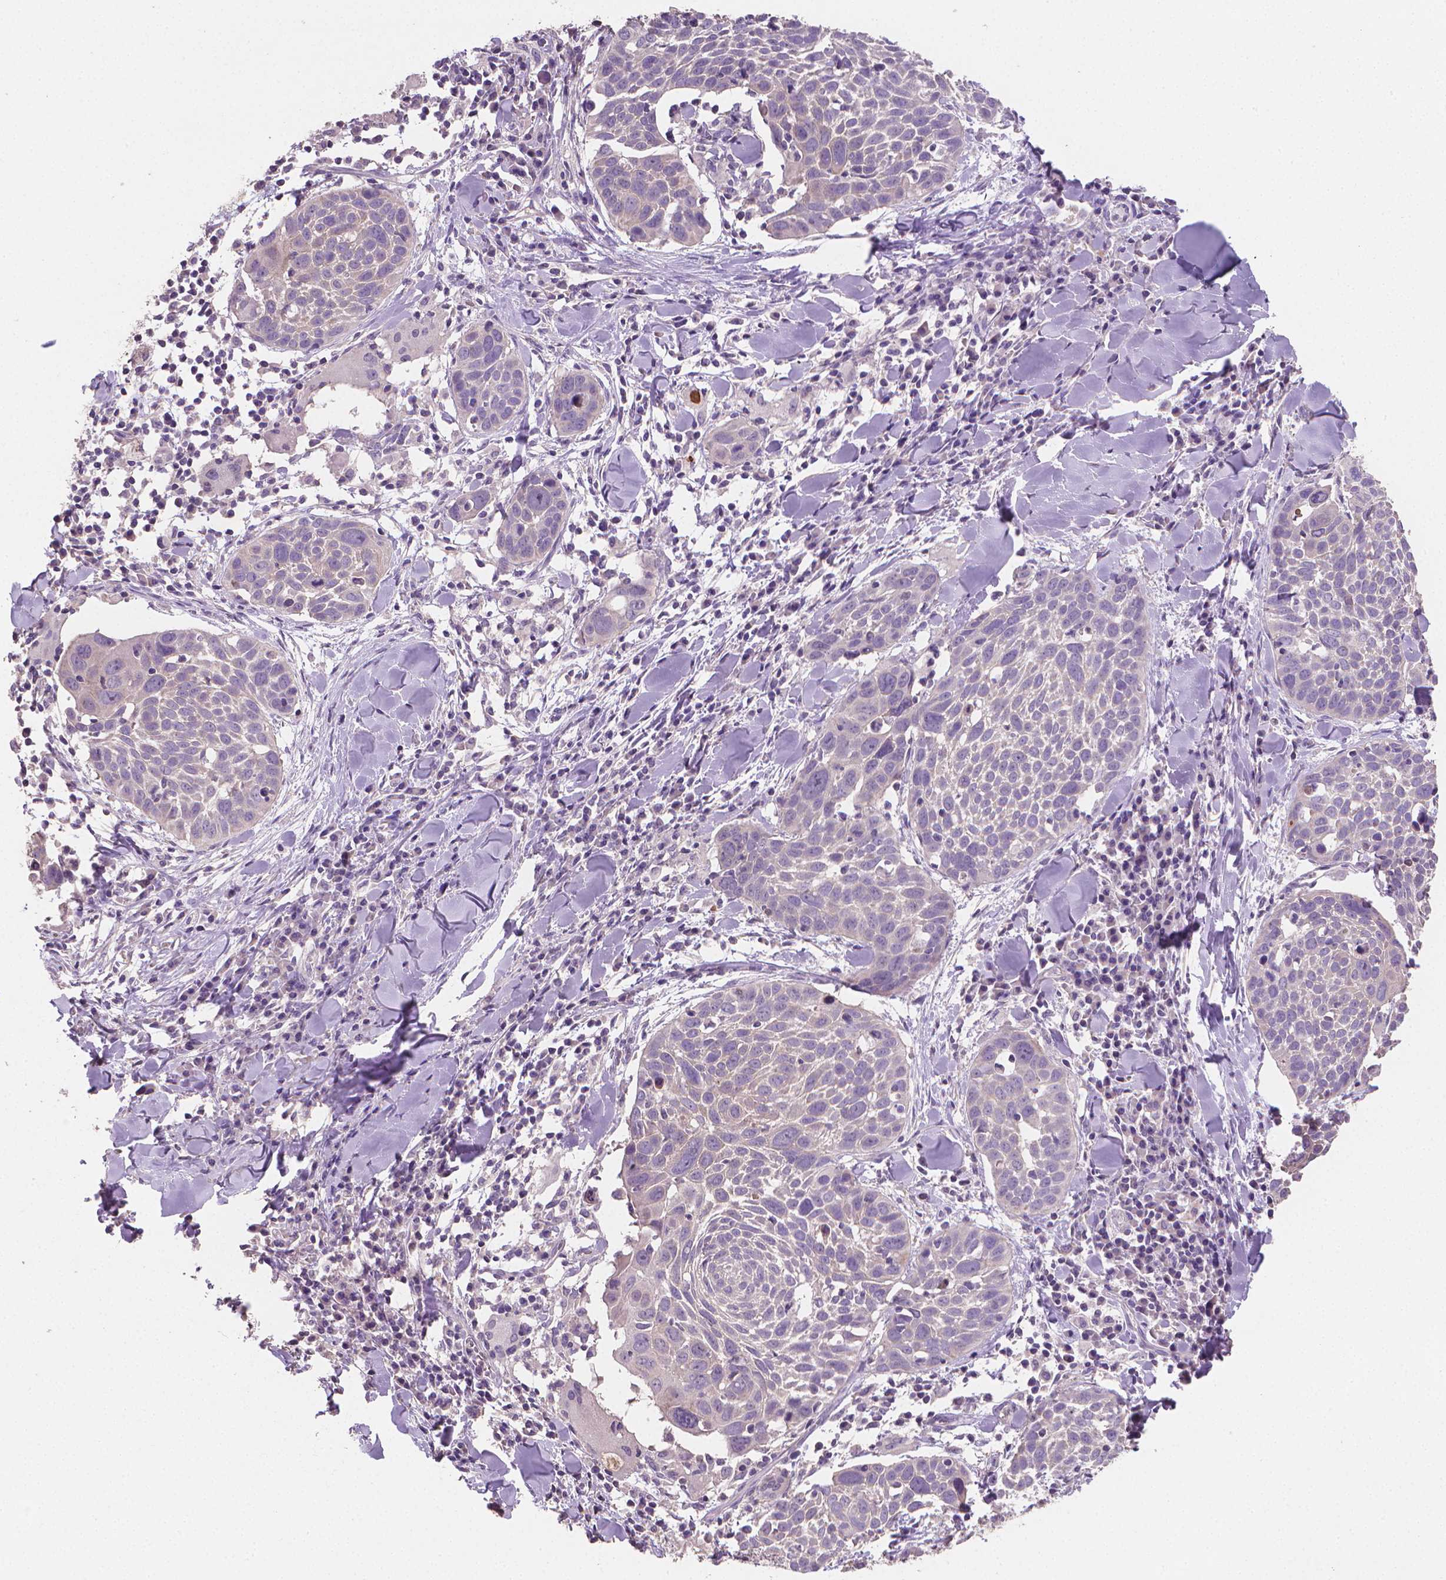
{"staining": {"intensity": "negative", "quantity": "none", "location": "none"}, "tissue": "lung cancer", "cell_type": "Tumor cells", "image_type": "cancer", "snomed": [{"axis": "morphology", "description": "Squamous cell carcinoma, NOS"}, {"axis": "topography", "description": "Lung"}], "caption": "A histopathology image of lung cancer stained for a protein reveals no brown staining in tumor cells. The staining is performed using DAB (3,3'-diaminobenzidine) brown chromogen with nuclei counter-stained in using hematoxylin.", "gene": "CATIP", "patient": {"sex": "male", "age": 57}}